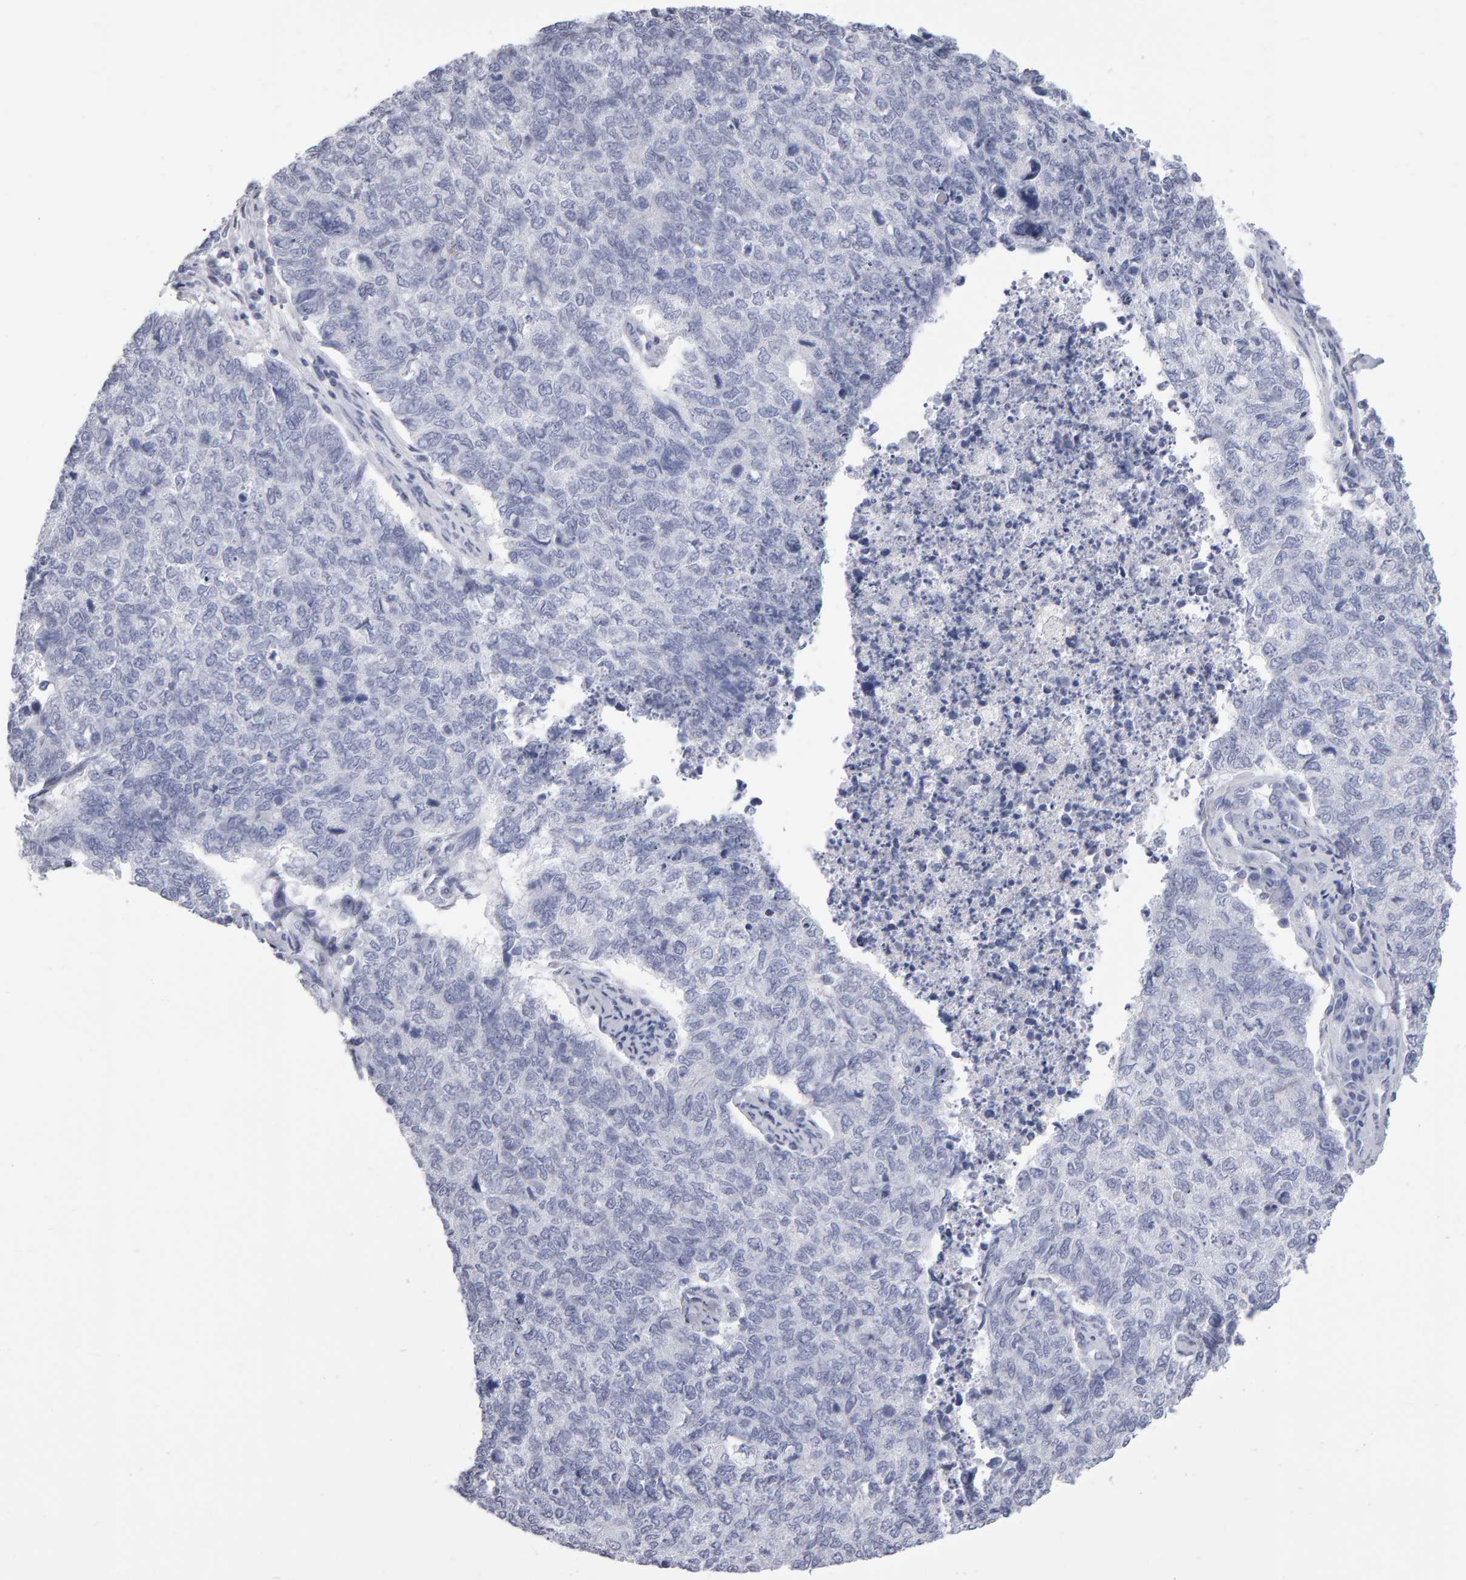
{"staining": {"intensity": "negative", "quantity": "none", "location": "none"}, "tissue": "cervical cancer", "cell_type": "Tumor cells", "image_type": "cancer", "snomed": [{"axis": "morphology", "description": "Squamous cell carcinoma, NOS"}, {"axis": "topography", "description": "Cervix"}], "caption": "DAB (3,3'-diaminobenzidine) immunohistochemical staining of human cervical squamous cell carcinoma exhibits no significant expression in tumor cells. (DAB (3,3'-diaminobenzidine) immunohistochemistry with hematoxylin counter stain).", "gene": "NCDN", "patient": {"sex": "female", "age": 63}}